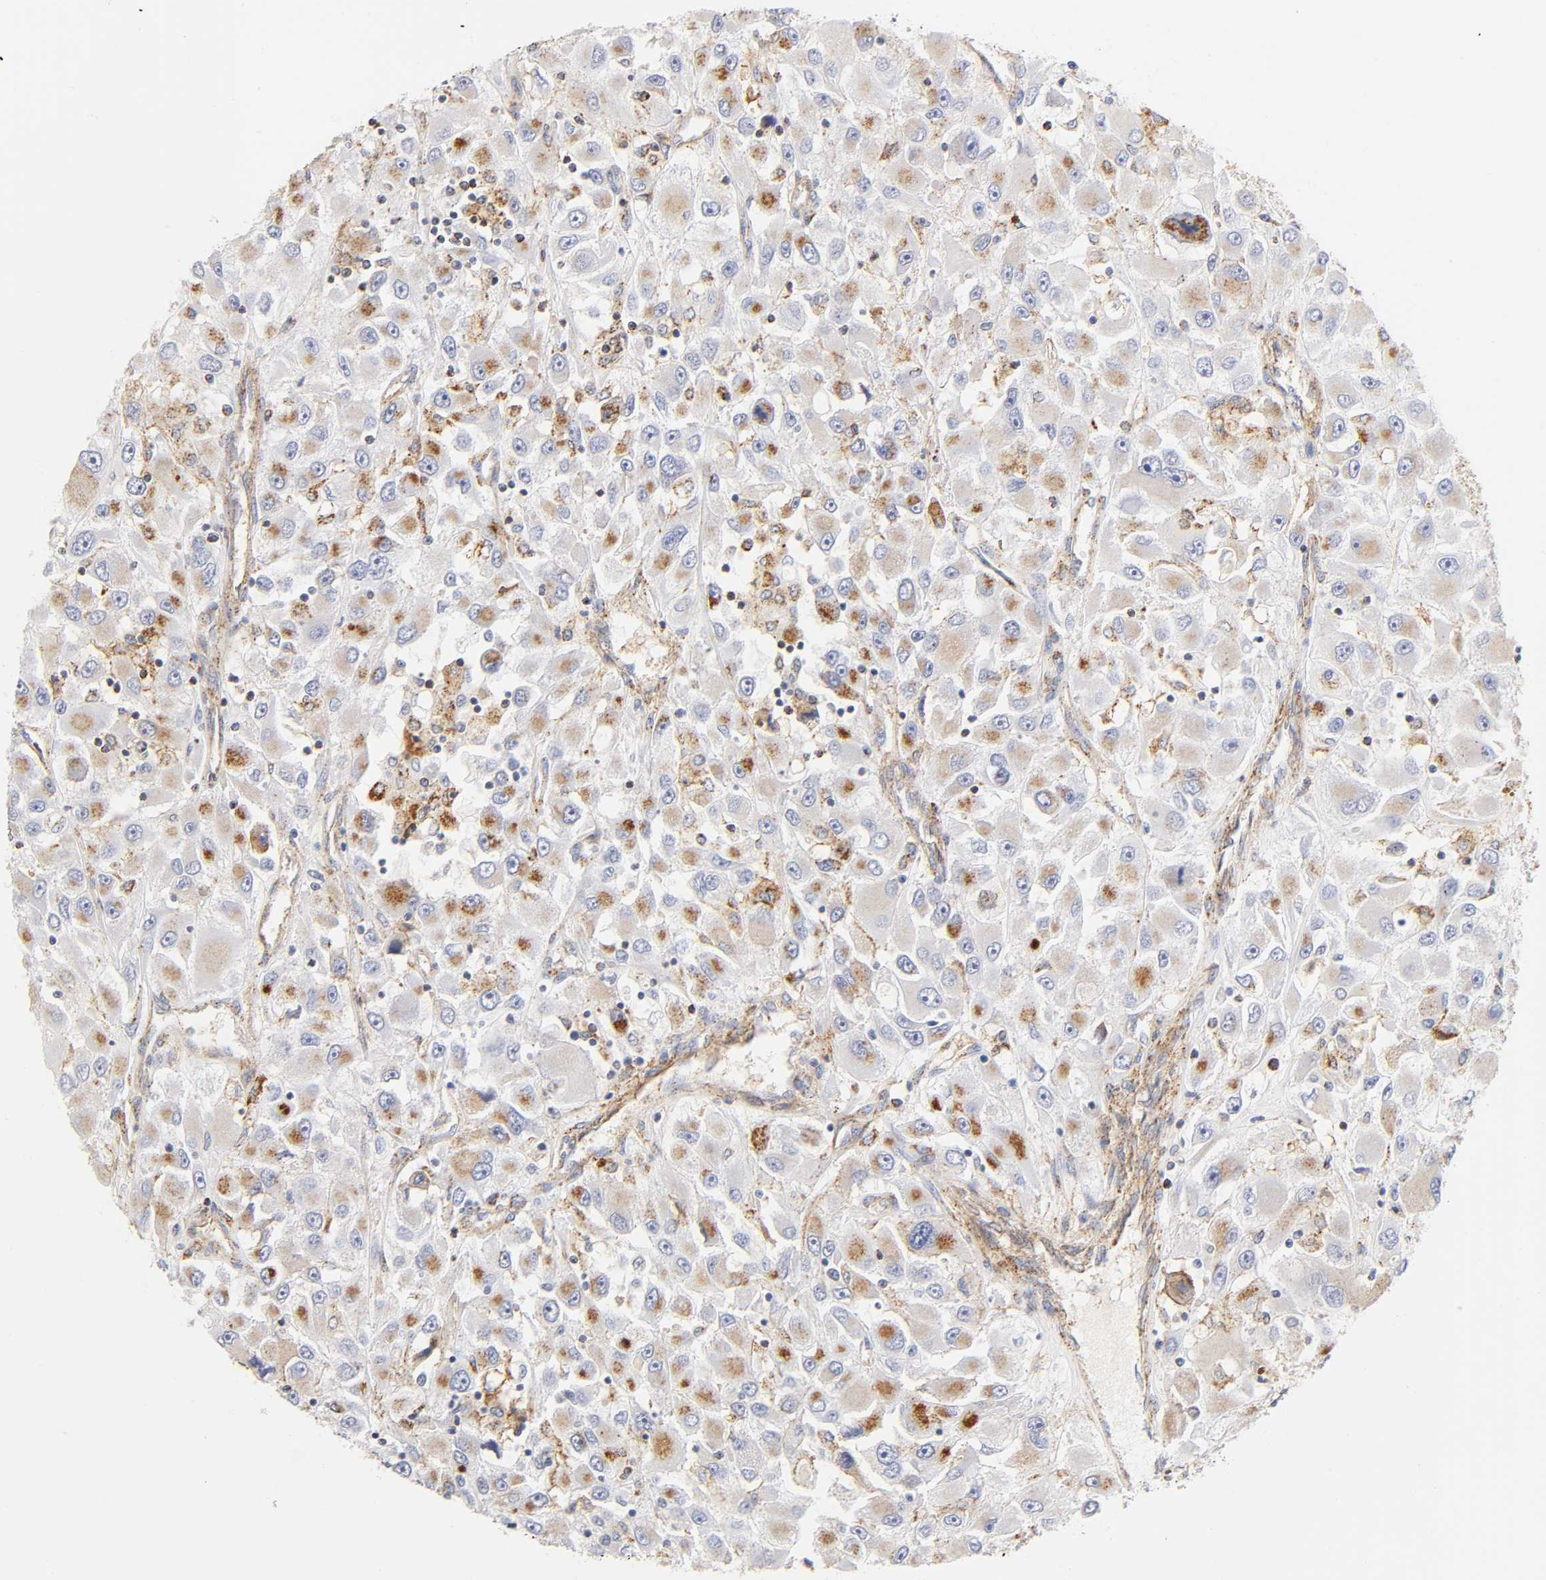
{"staining": {"intensity": "moderate", "quantity": "<25%", "location": "cytoplasmic/membranous"}, "tissue": "renal cancer", "cell_type": "Tumor cells", "image_type": "cancer", "snomed": [{"axis": "morphology", "description": "Adenocarcinoma, NOS"}, {"axis": "topography", "description": "Kidney"}], "caption": "Renal adenocarcinoma was stained to show a protein in brown. There is low levels of moderate cytoplasmic/membranous positivity in about <25% of tumor cells.", "gene": "ANXA7", "patient": {"sex": "female", "age": 52}}